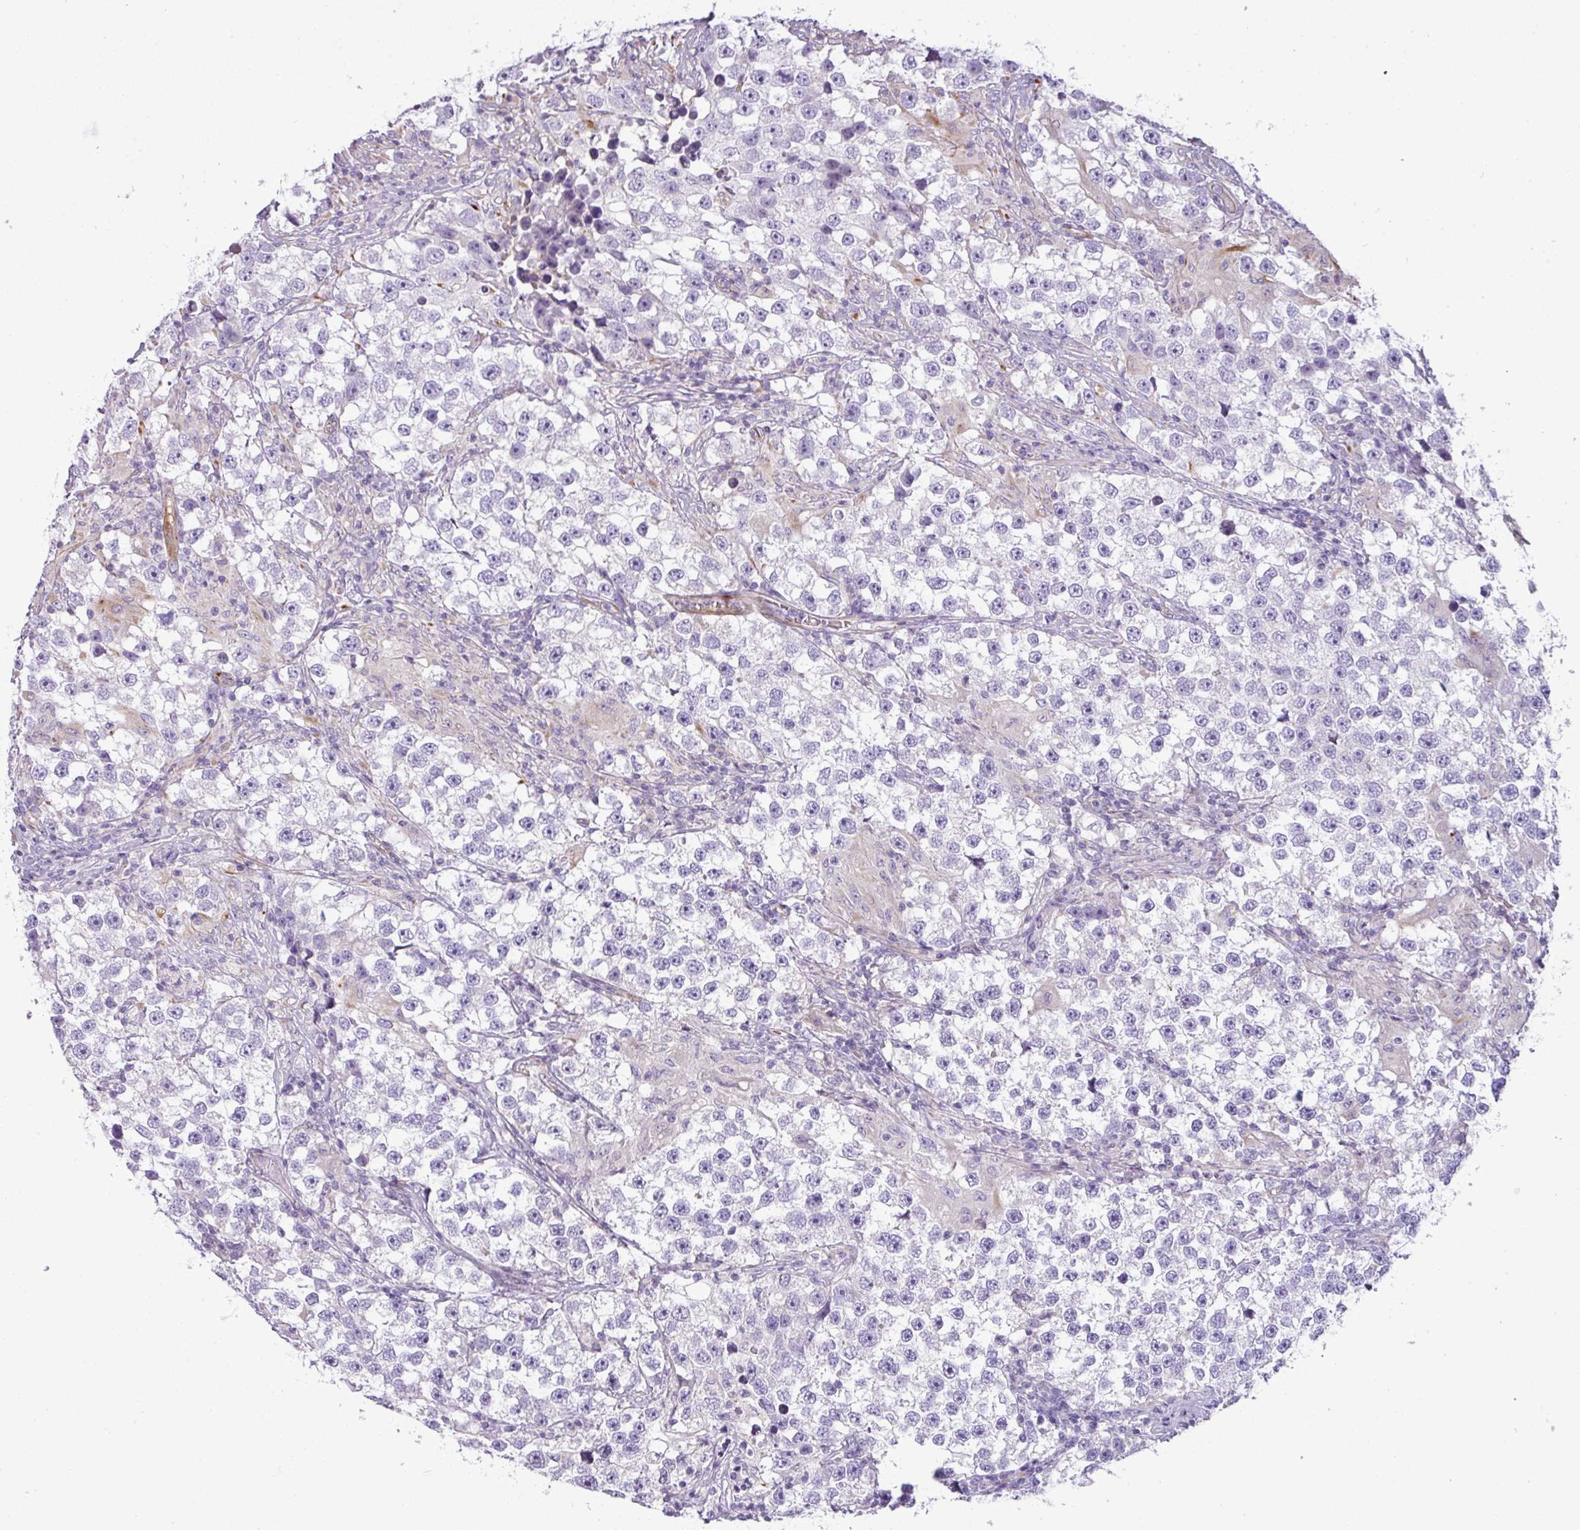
{"staining": {"intensity": "negative", "quantity": "none", "location": "none"}, "tissue": "testis cancer", "cell_type": "Tumor cells", "image_type": "cancer", "snomed": [{"axis": "morphology", "description": "Seminoma, NOS"}, {"axis": "topography", "description": "Testis"}], "caption": "High magnification brightfield microscopy of testis cancer stained with DAB (3,3'-diaminobenzidine) (brown) and counterstained with hematoxylin (blue): tumor cells show no significant staining. (DAB (3,3'-diaminobenzidine) IHC with hematoxylin counter stain).", "gene": "ENSG00000273748", "patient": {"sex": "male", "age": 46}}